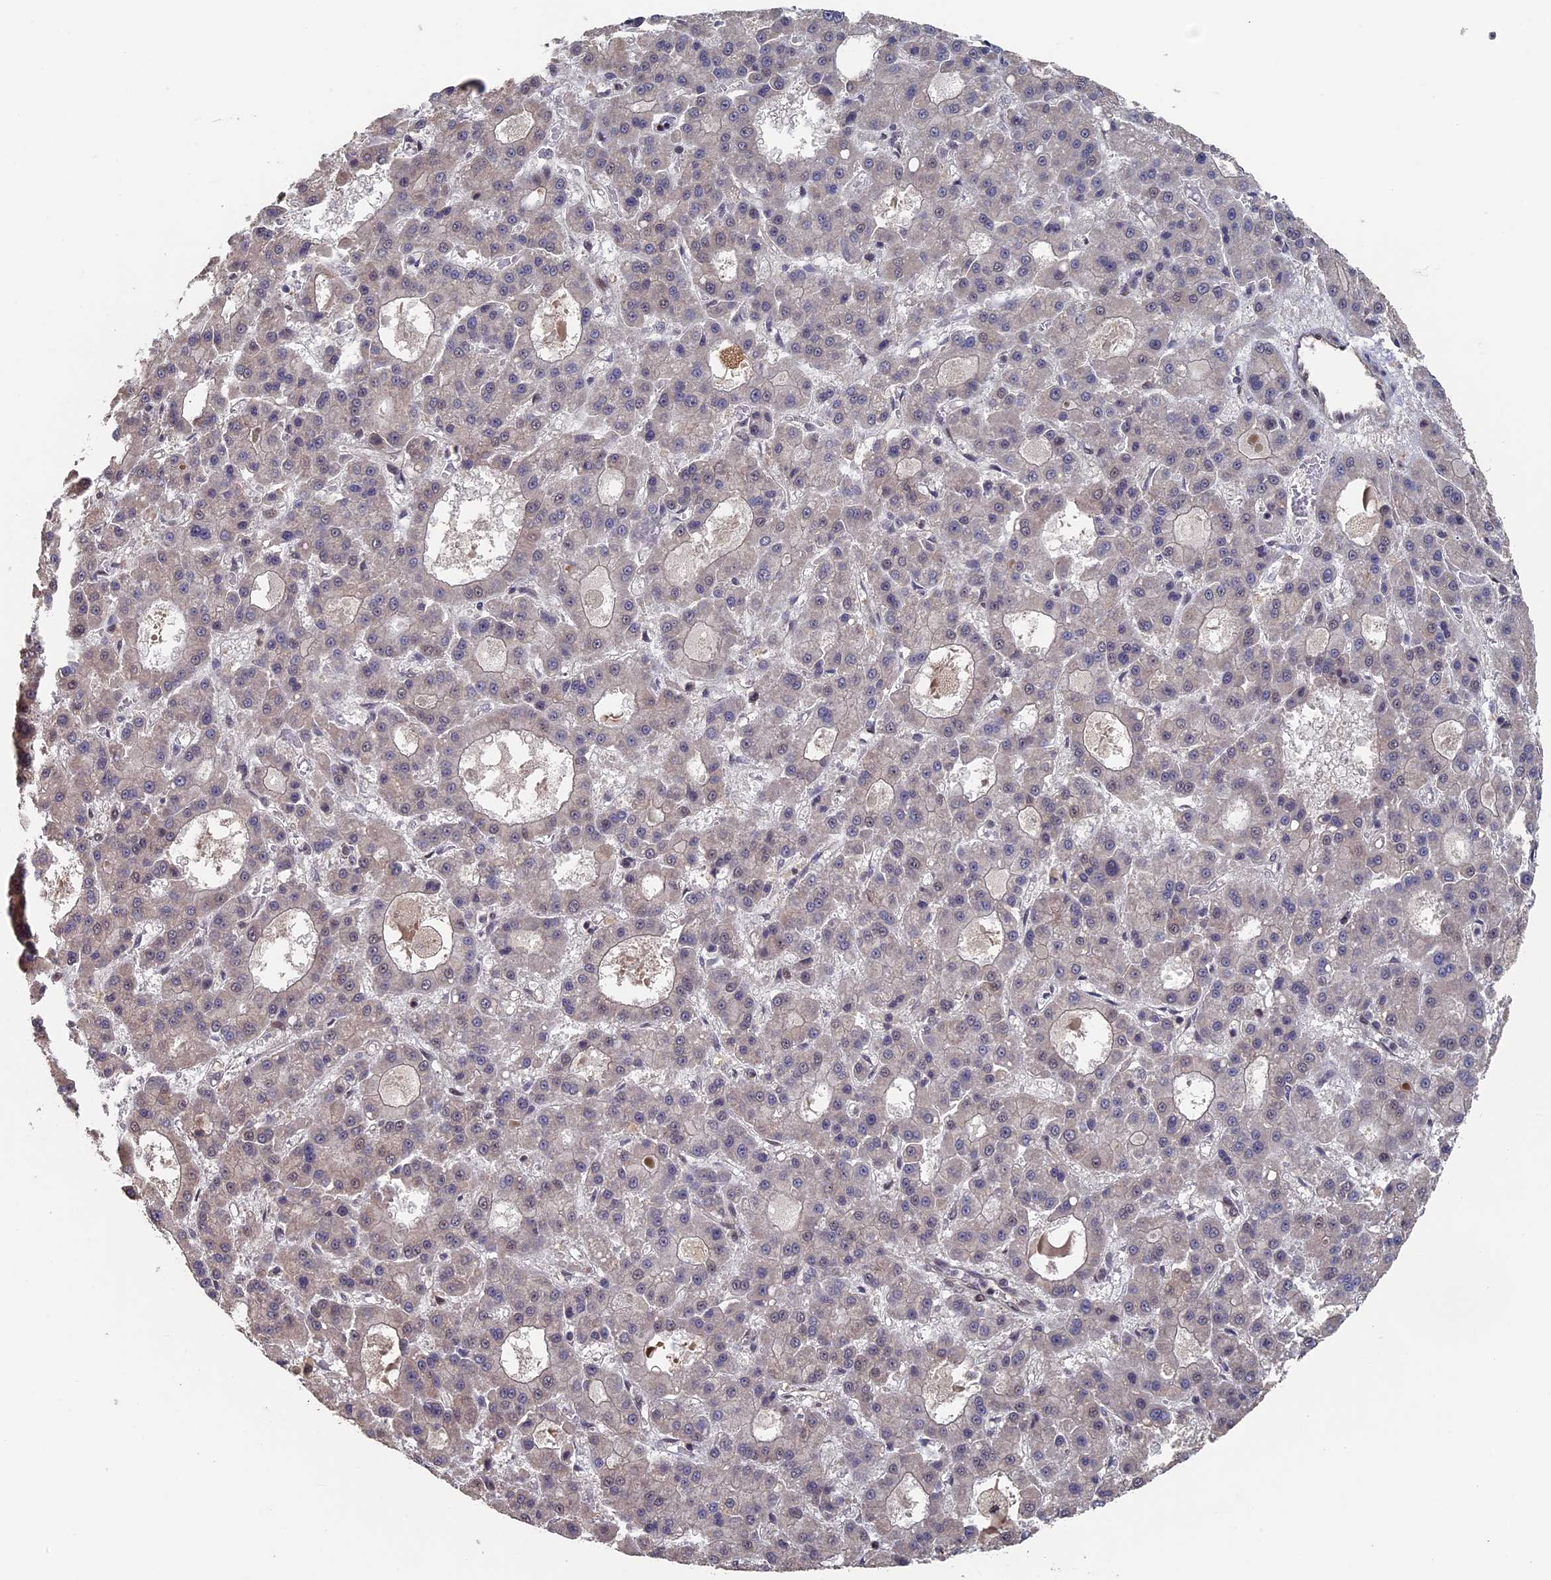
{"staining": {"intensity": "negative", "quantity": "none", "location": "none"}, "tissue": "liver cancer", "cell_type": "Tumor cells", "image_type": "cancer", "snomed": [{"axis": "morphology", "description": "Carcinoma, Hepatocellular, NOS"}, {"axis": "topography", "description": "Liver"}], "caption": "A micrograph of human liver cancer is negative for staining in tumor cells. The staining is performed using DAB brown chromogen with nuclei counter-stained in using hematoxylin.", "gene": "KIAA1328", "patient": {"sex": "male", "age": 70}}